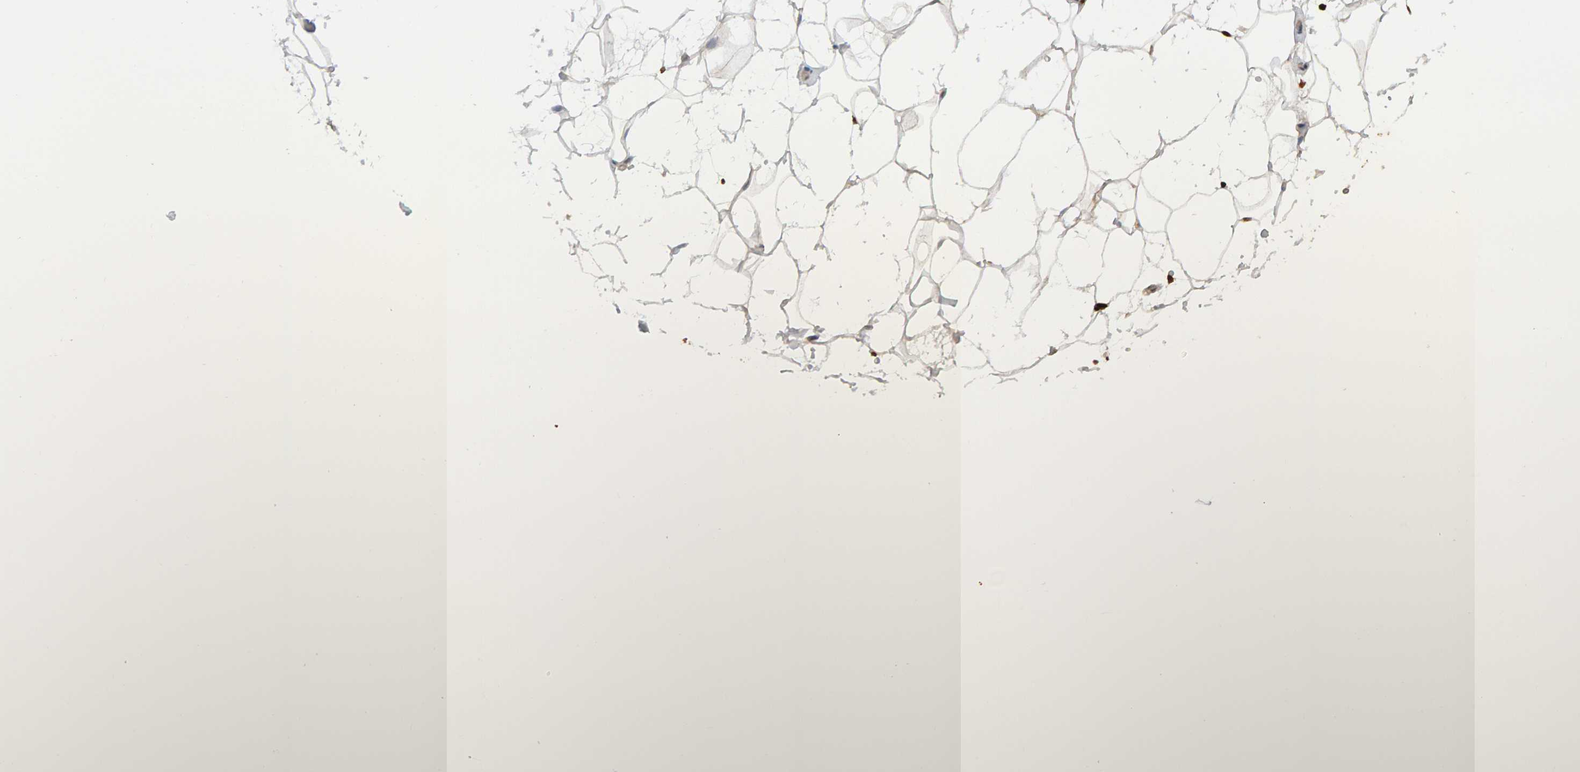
{"staining": {"intensity": "weak", "quantity": "25%-75%", "location": "cytoplasmic/membranous"}, "tissue": "adipose tissue", "cell_type": "Adipocytes", "image_type": "normal", "snomed": [{"axis": "morphology", "description": "Normal tissue, NOS"}, {"axis": "morphology", "description": "Fibrosis, NOS"}, {"axis": "topography", "description": "Breast"}, {"axis": "topography", "description": "Adipose tissue"}], "caption": "Immunohistochemistry of normal adipose tissue reveals low levels of weak cytoplasmic/membranous positivity in approximately 25%-75% of adipocytes.", "gene": "PPP1R16A", "patient": {"sex": "female", "age": 39}}